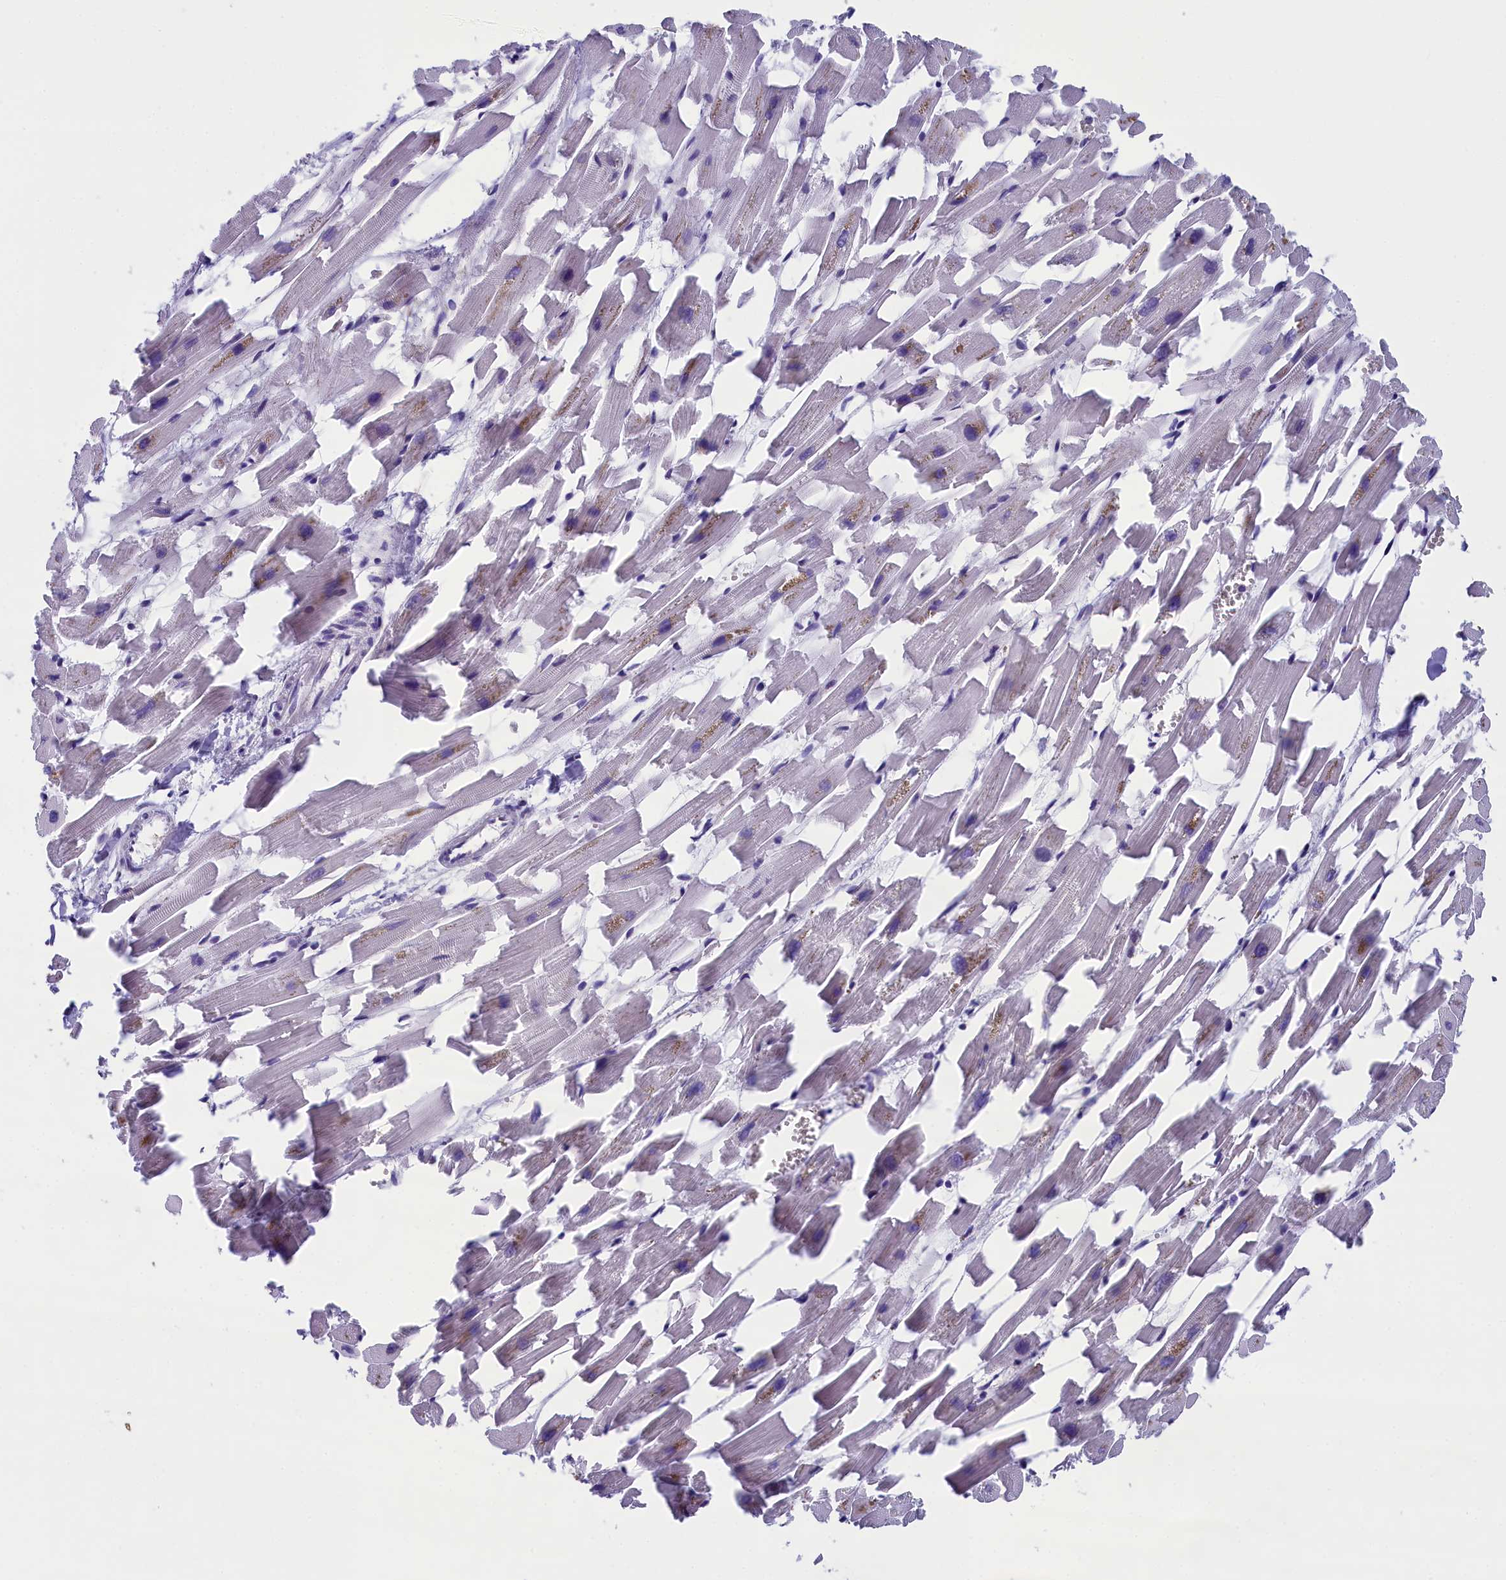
{"staining": {"intensity": "negative", "quantity": "none", "location": "none"}, "tissue": "heart muscle", "cell_type": "Cardiomyocytes", "image_type": "normal", "snomed": [{"axis": "morphology", "description": "Normal tissue, NOS"}, {"axis": "topography", "description": "Heart"}], "caption": "High power microscopy image of an immunohistochemistry (IHC) image of normal heart muscle, revealing no significant expression in cardiomyocytes. (Immunohistochemistry, brightfield microscopy, high magnification).", "gene": "ABCC8", "patient": {"sex": "female", "age": 64}}